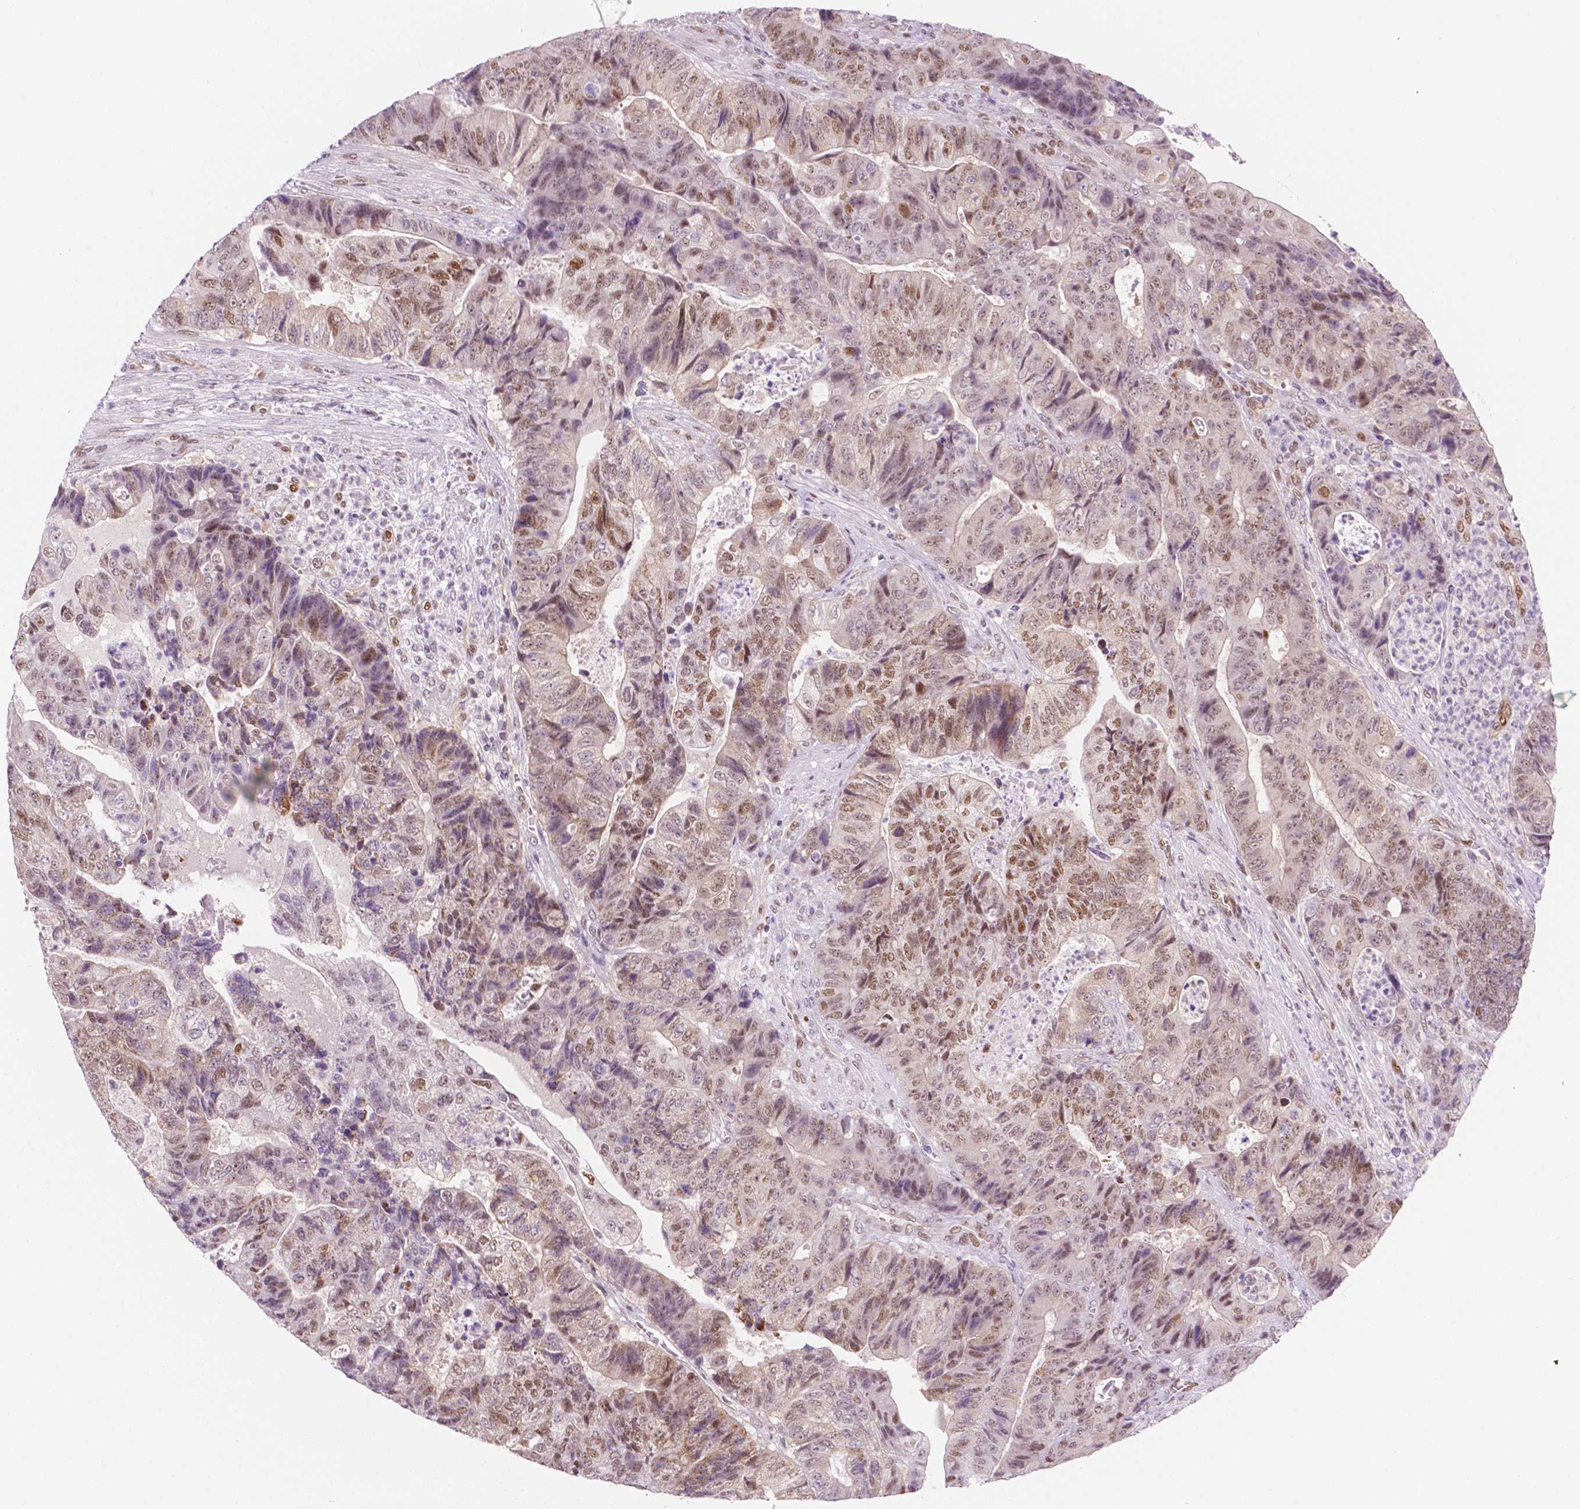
{"staining": {"intensity": "moderate", "quantity": "25%-75%", "location": "nuclear"}, "tissue": "colorectal cancer", "cell_type": "Tumor cells", "image_type": "cancer", "snomed": [{"axis": "morphology", "description": "Normal tissue, NOS"}, {"axis": "morphology", "description": "Adenocarcinoma, NOS"}, {"axis": "topography", "description": "Colon"}], "caption": "A brown stain shows moderate nuclear staining of a protein in adenocarcinoma (colorectal) tumor cells.", "gene": "ERF", "patient": {"sex": "female", "age": 48}}